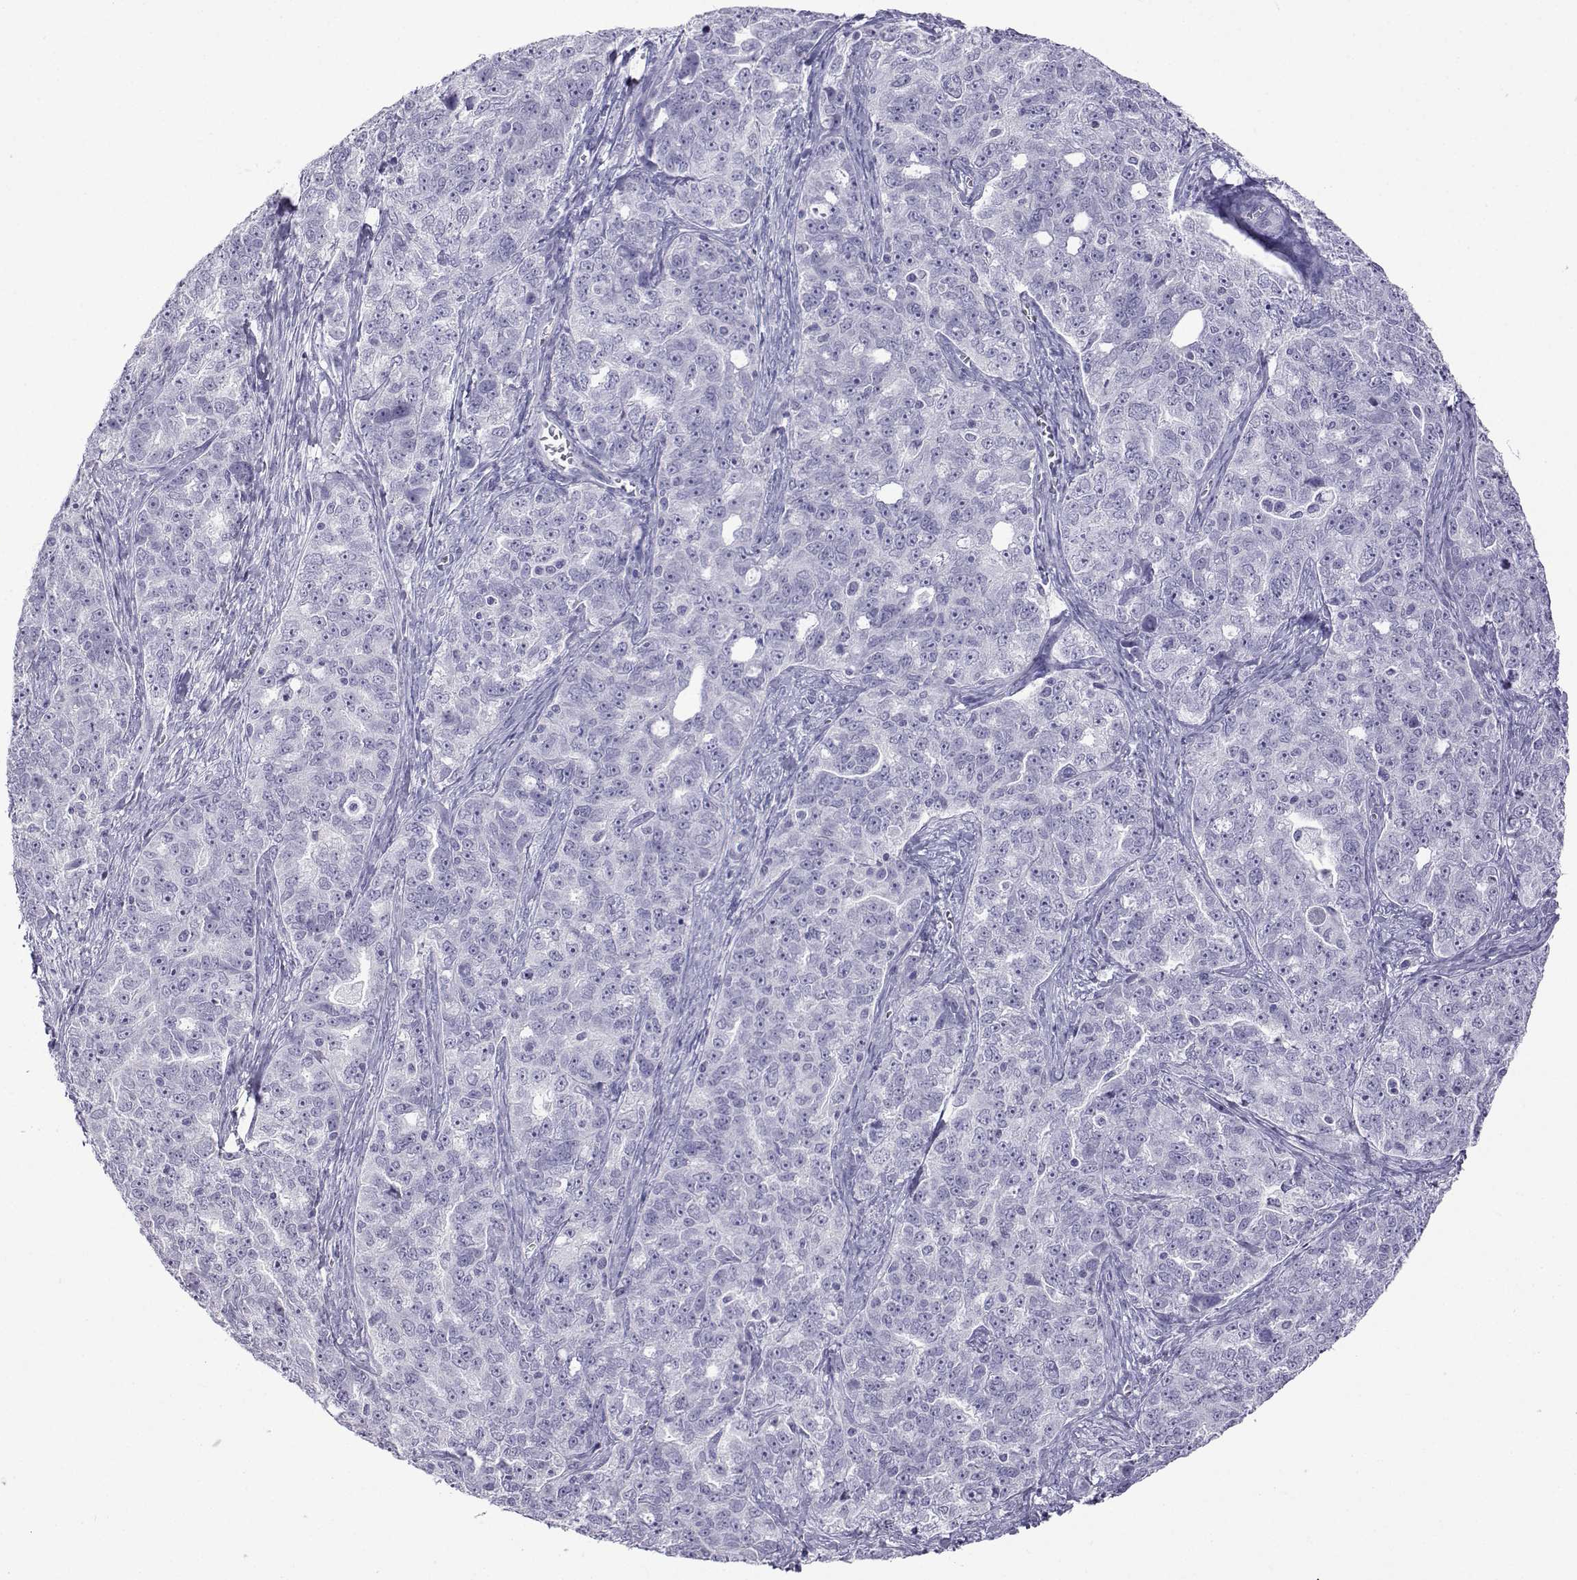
{"staining": {"intensity": "negative", "quantity": "none", "location": "none"}, "tissue": "ovarian cancer", "cell_type": "Tumor cells", "image_type": "cancer", "snomed": [{"axis": "morphology", "description": "Cystadenocarcinoma, serous, NOS"}, {"axis": "topography", "description": "Ovary"}], "caption": "This micrograph is of serous cystadenocarcinoma (ovarian) stained with IHC to label a protein in brown with the nuclei are counter-stained blue. There is no positivity in tumor cells.", "gene": "ACTL7A", "patient": {"sex": "female", "age": 51}}